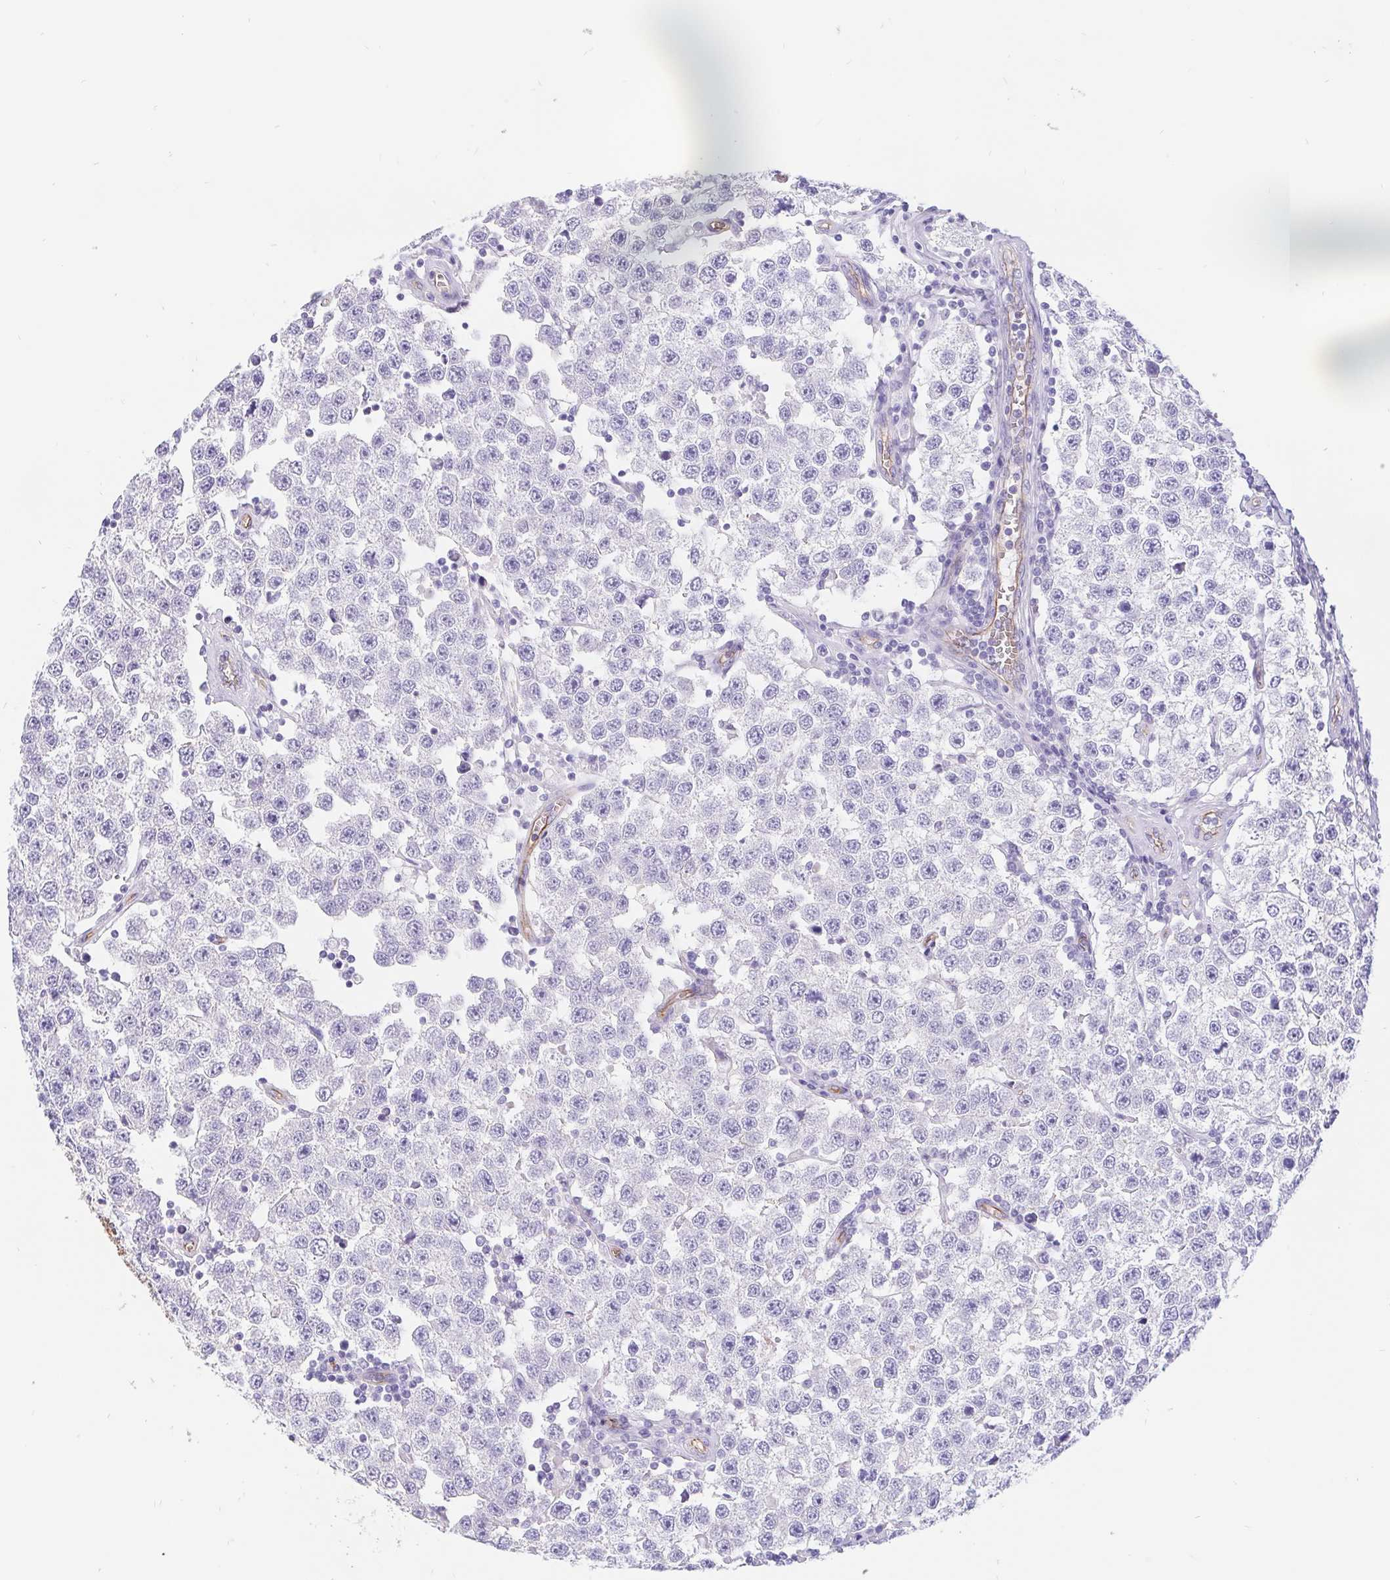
{"staining": {"intensity": "negative", "quantity": "none", "location": "none"}, "tissue": "testis cancer", "cell_type": "Tumor cells", "image_type": "cancer", "snomed": [{"axis": "morphology", "description": "Seminoma, NOS"}, {"axis": "topography", "description": "Testis"}], "caption": "This is an immunohistochemistry (IHC) photomicrograph of human testis cancer (seminoma). There is no expression in tumor cells.", "gene": "LIMCH1", "patient": {"sex": "male", "age": 34}}